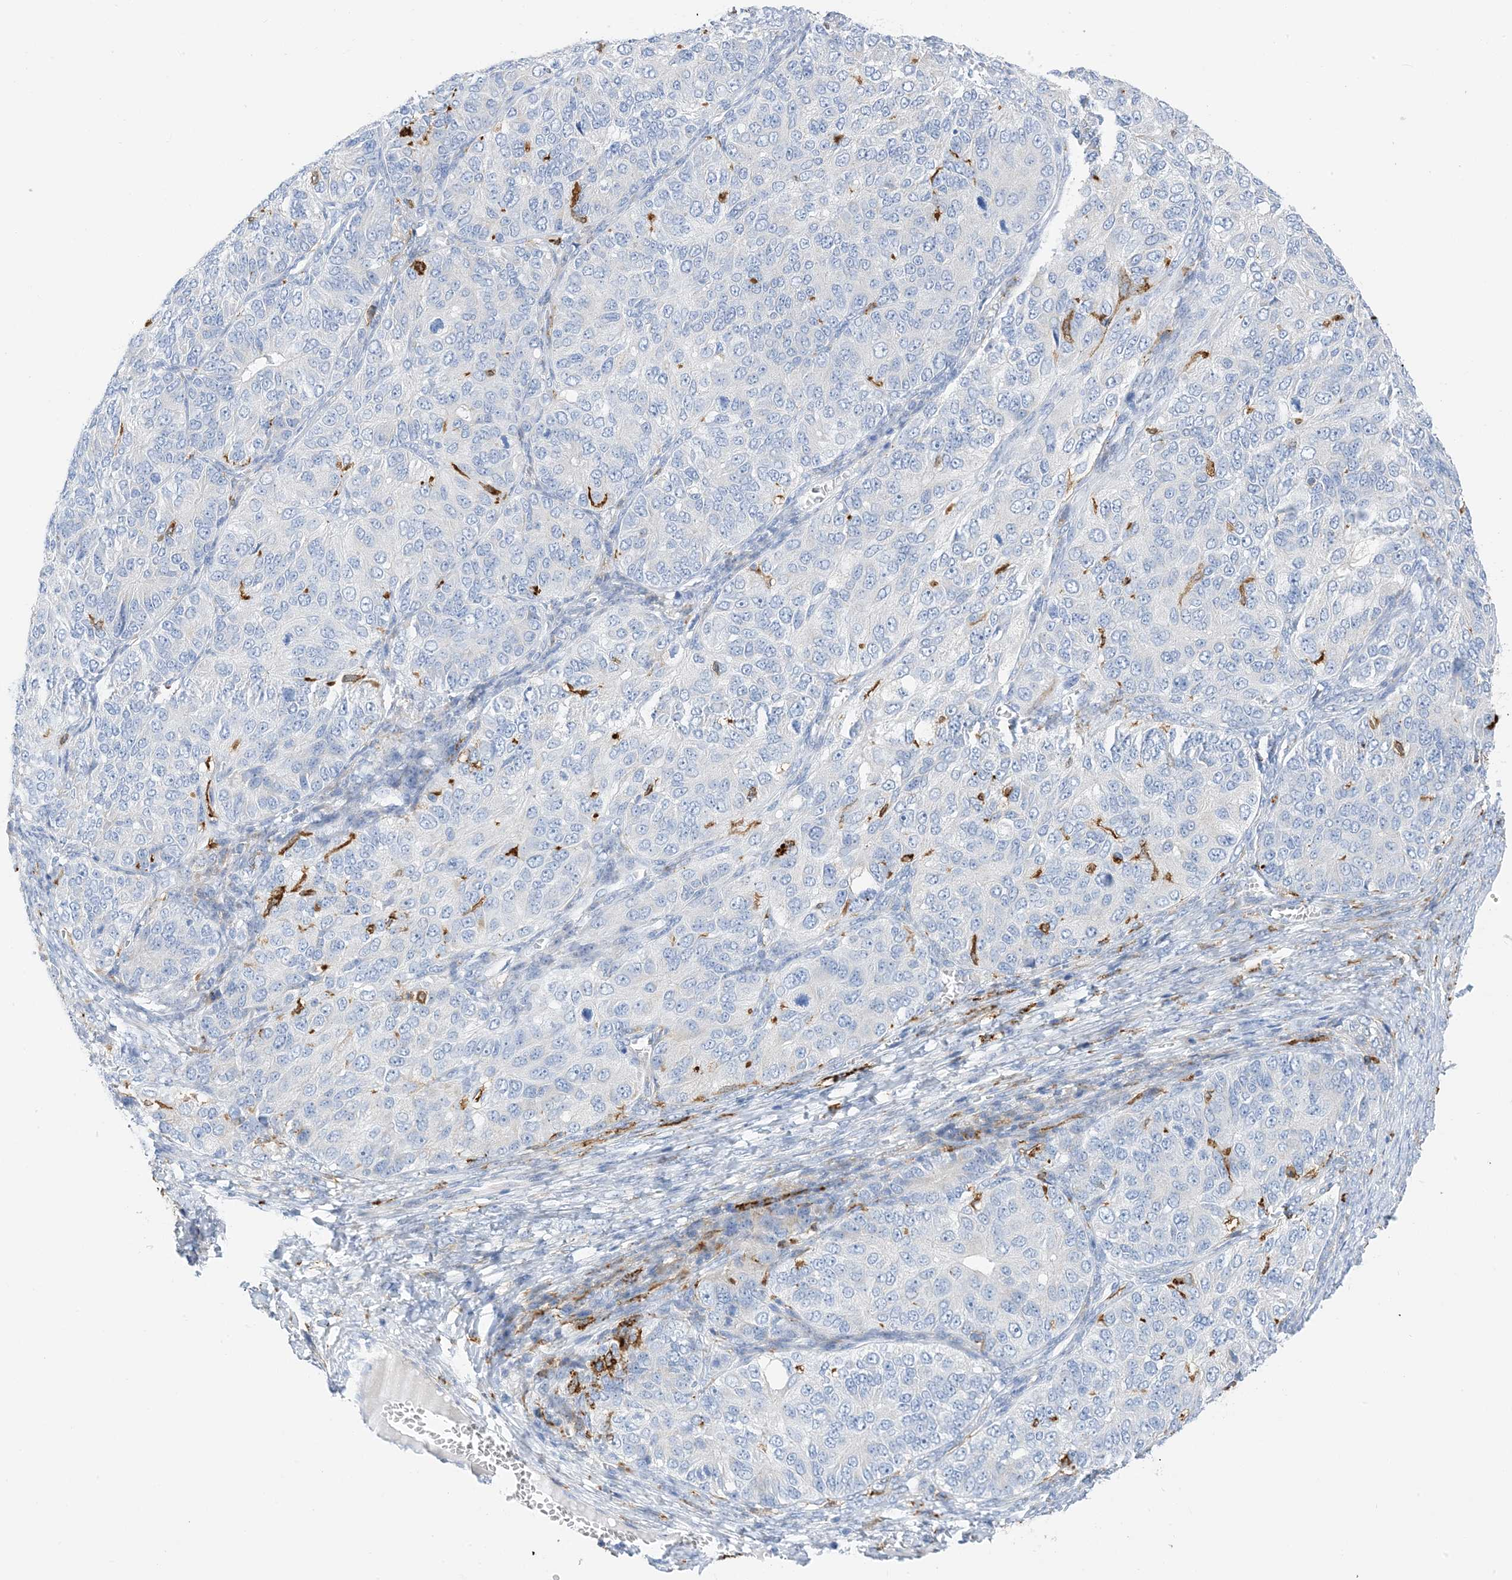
{"staining": {"intensity": "negative", "quantity": "none", "location": "none"}, "tissue": "ovarian cancer", "cell_type": "Tumor cells", "image_type": "cancer", "snomed": [{"axis": "morphology", "description": "Carcinoma, endometroid"}, {"axis": "topography", "description": "Ovary"}], "caption": "Immunohistochemical staining of human endometroid carcinoma (ovarian) reveals no significant expression in tumor cells. (DAB IHC with hematoxylin counter stain).", "gene": "DPH3", "patient": {"sex": "female", "age": 51}}